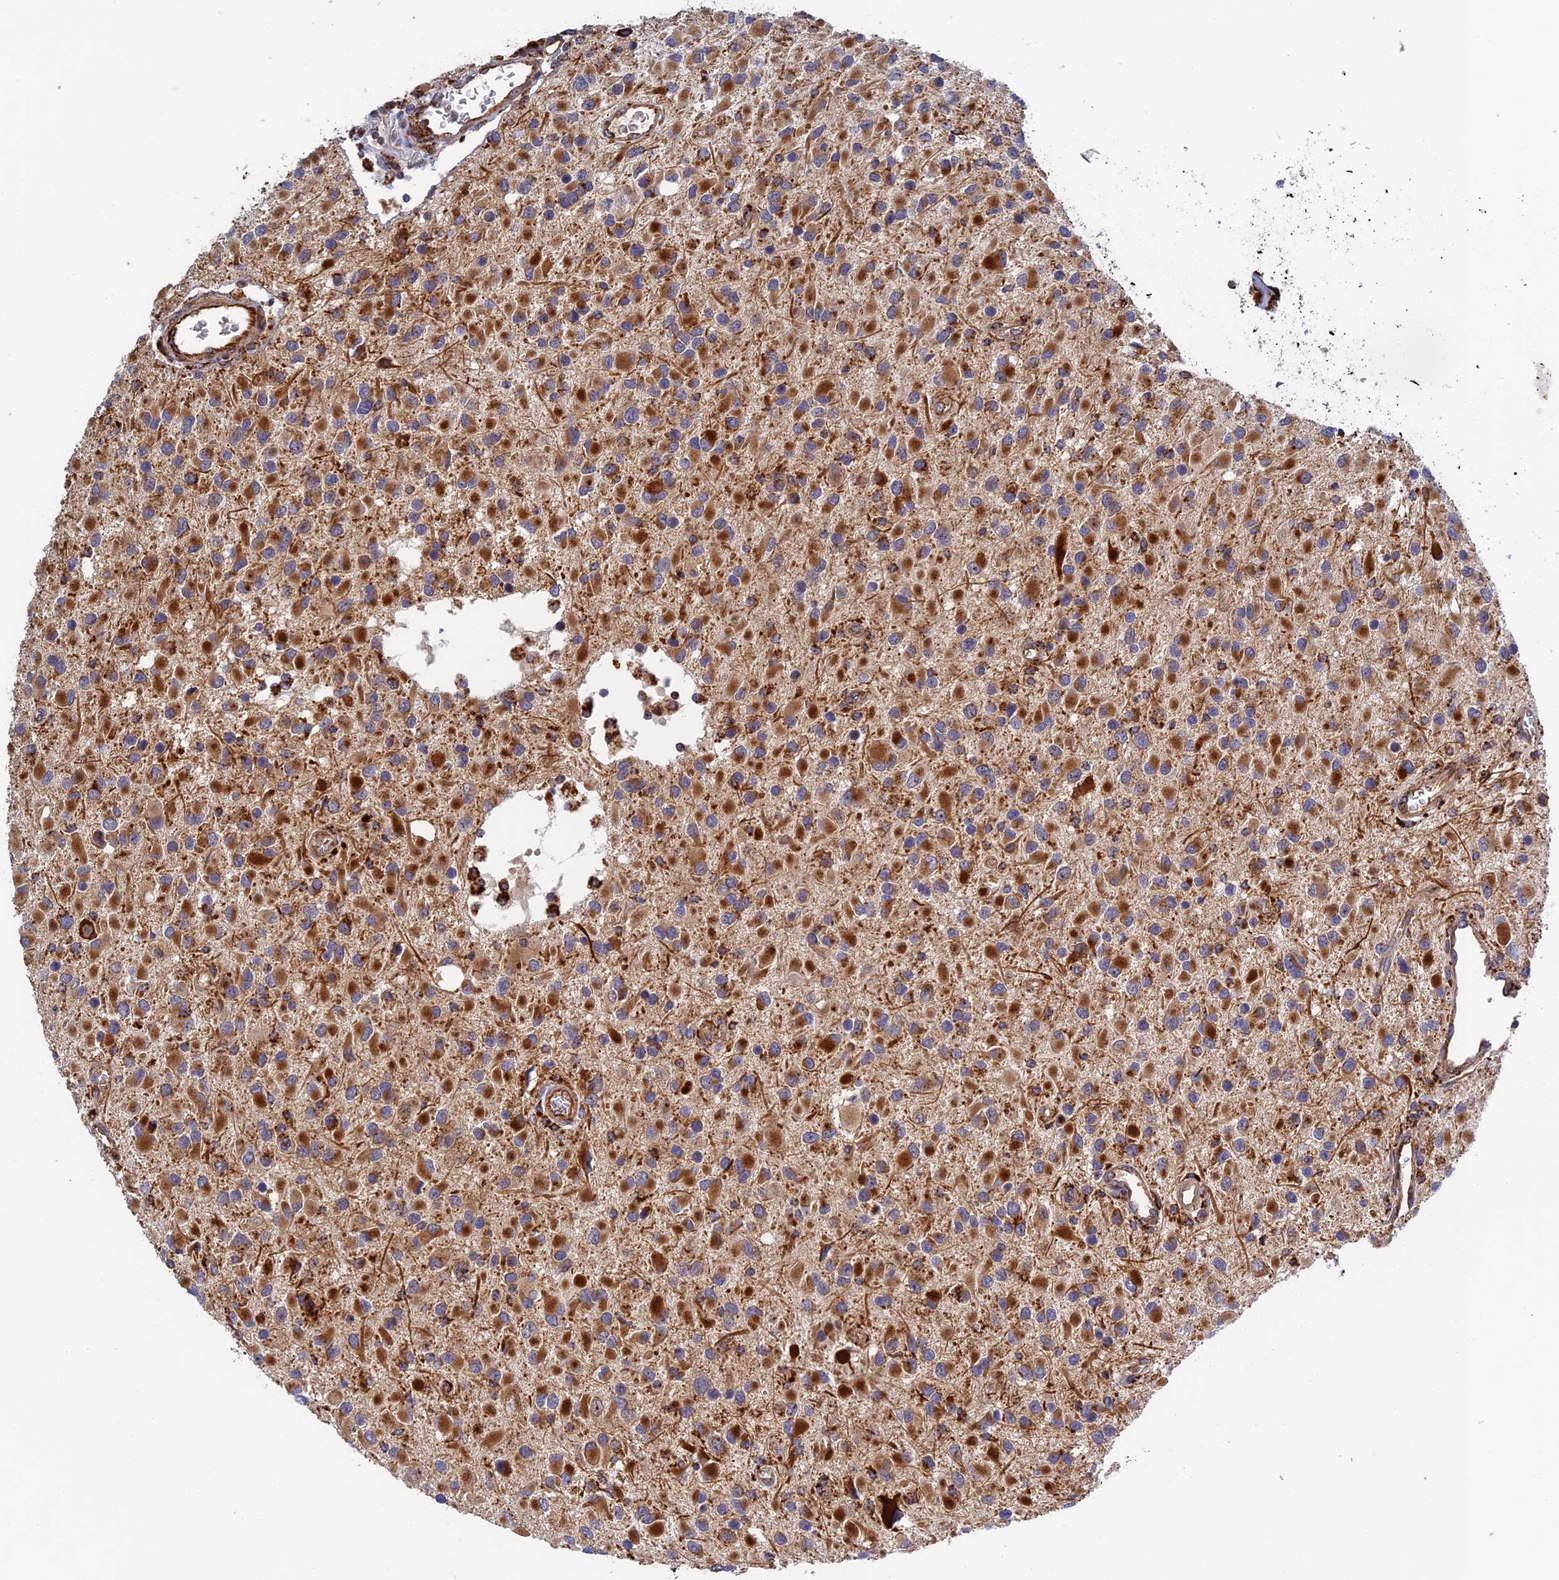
{"staining": {"intensity": "moderate", "quantity": ">75%", "location": "cytoplasmic/membranous"}, "tissue": "glioma", "cell_type": "Tumor cells", "image_type": "cancer", "snomed": [{"axis": "morphology", "description": "Glioma, malignant, High grade"}, {"axis": "topography", "description": "Brain"}], "caption": "IHC image of glioma stained for a protein (brown), which displays medium levels of moderate cytoplasmic/membranous expression in about >75% of tumor cells.", "gene": "PPP2R3C", "patient": {"sex": "male", "age": 53}}